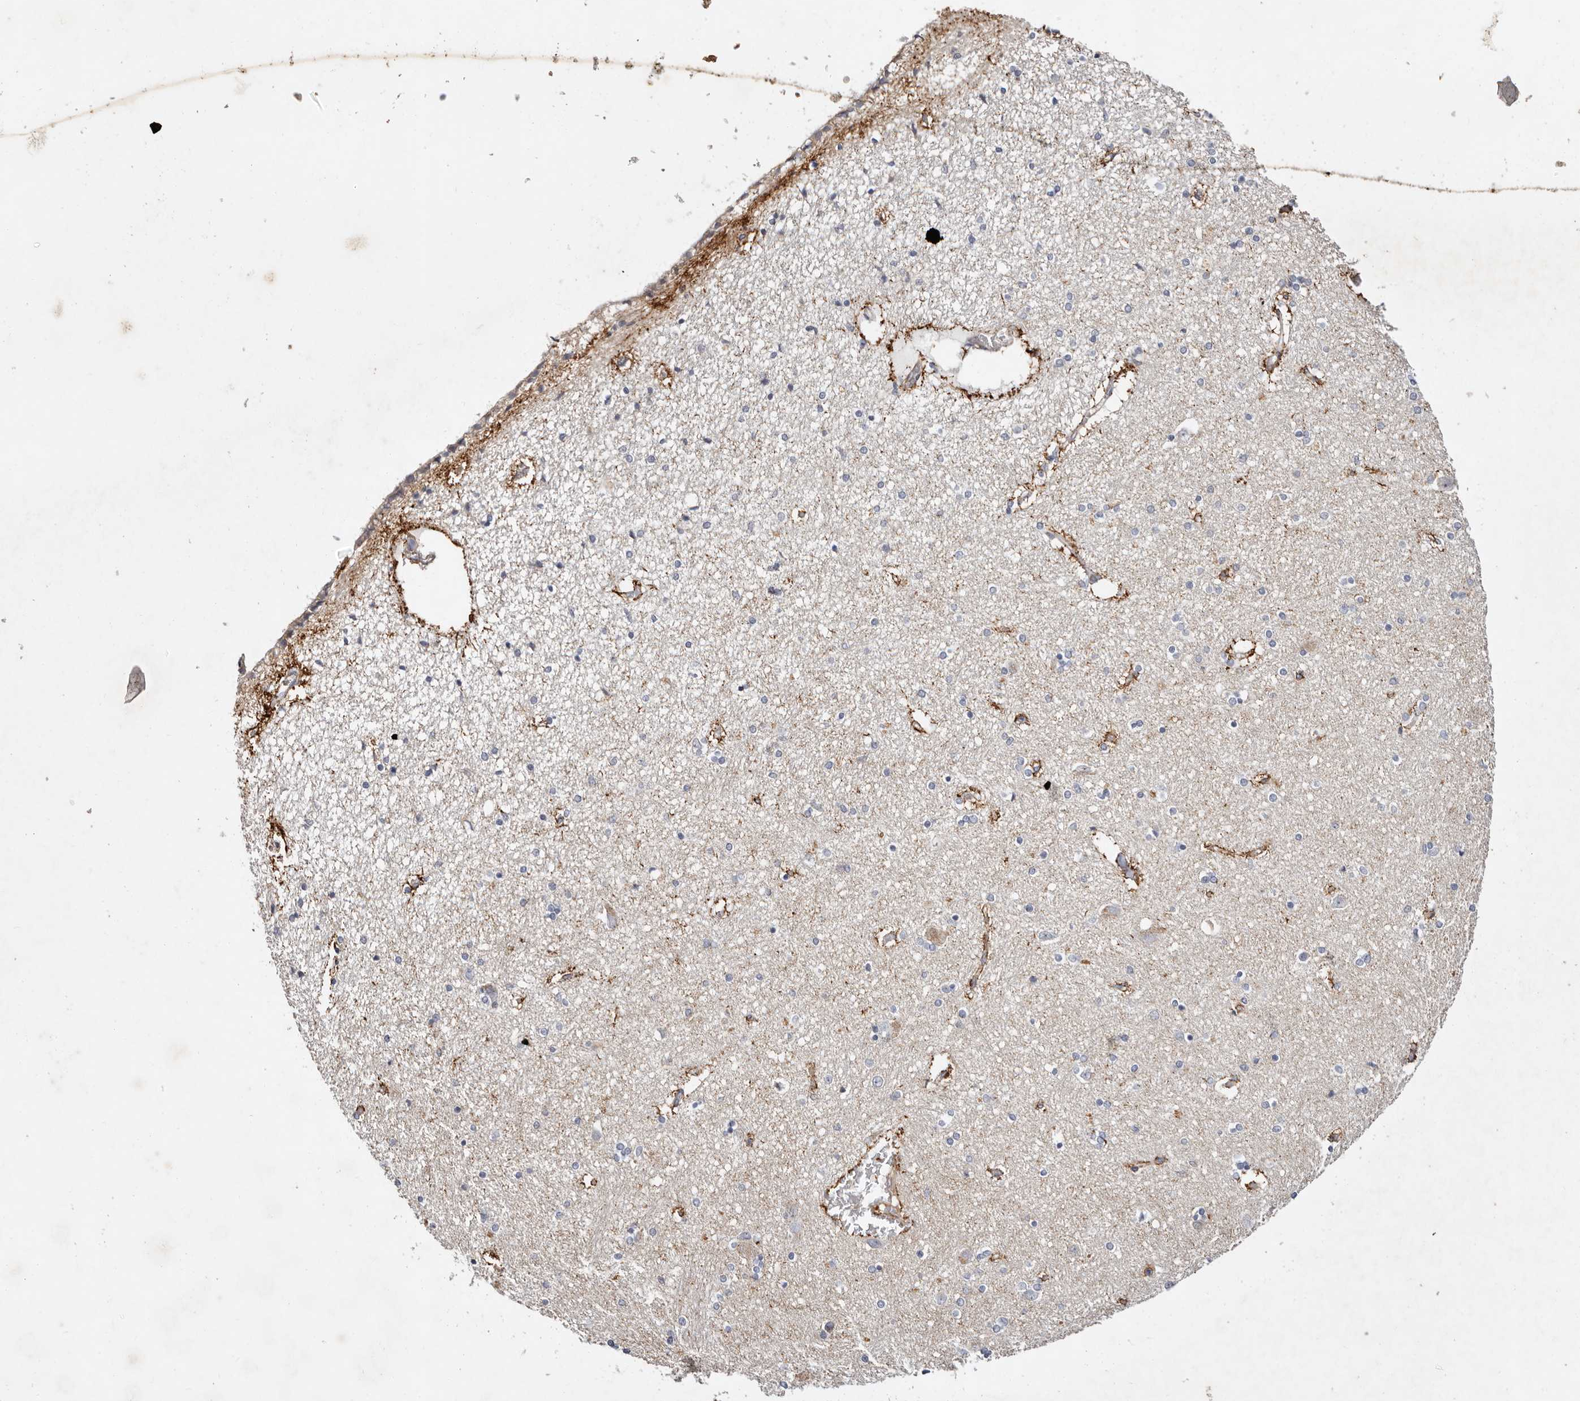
{"staining": {"intensity": "negative", "quantity": "none", "location": "none"}, "tissue": "hippocampus", "cell_type": "Glial cells", "image_type": "normal", "snomed": [{"axis": "morphology", "description": "Normal tissue, NOS"}, {"axis": "topography", "description": "Hippocampus"}], "caption": "IHC micrograph of unremarkable human hippocampus stained for a protein (brown), which demonstrates no staining in glial cells. (DAB (3,3'-diaminobenzidine) immunohistochemistry (IHC) with hematoxylin counter stain).", "gene": "SERPINH1", "patient": {"sex": "female", "age": 54}}